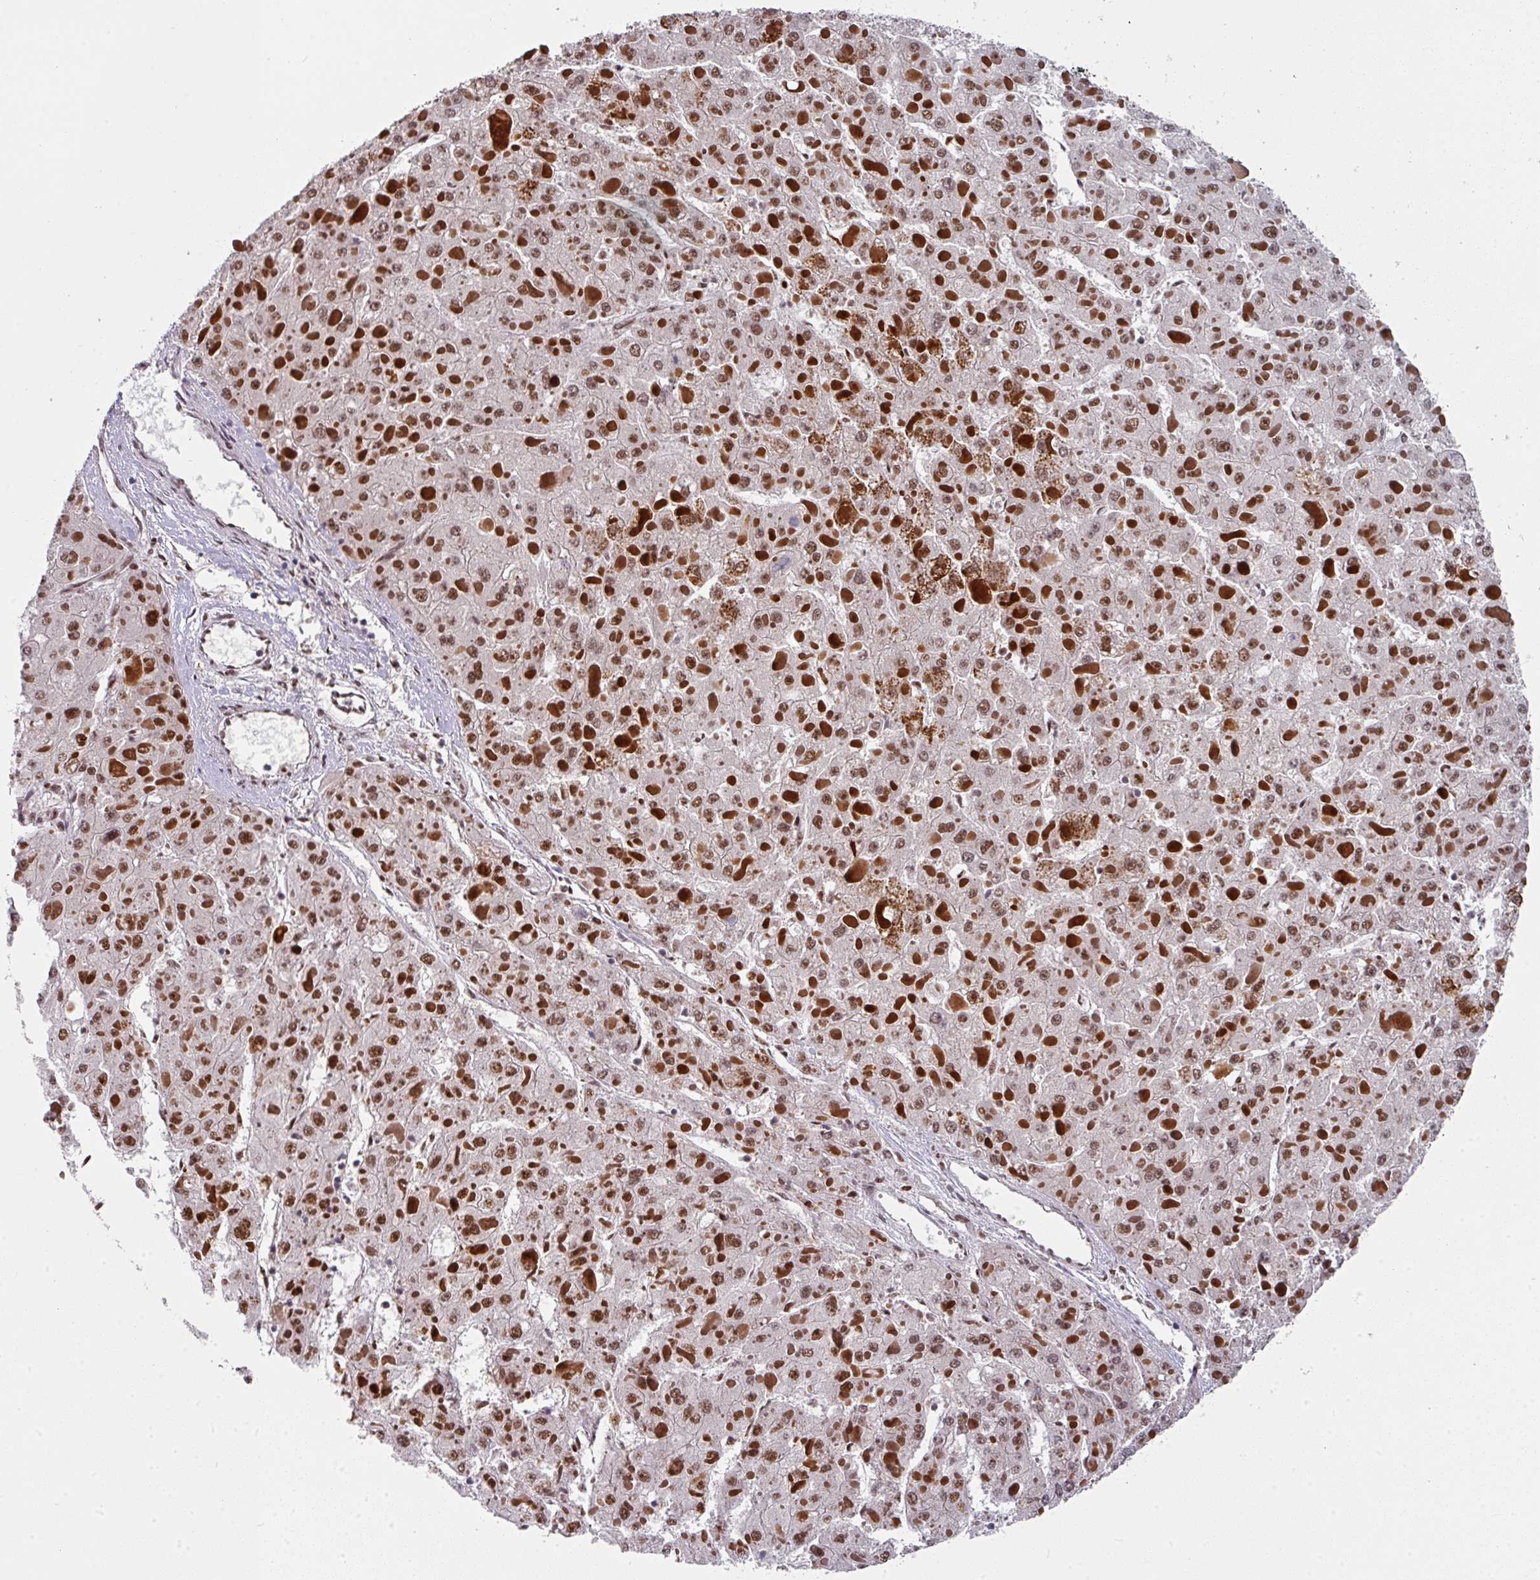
{"staining": {"intensity": "moderate", "quantity": ">75%", "location": "nuclear"}, "tissue": "liver cancer", "cell_type": "Tumor cells", "image_type": "cancer", "snomed": [{"axis": "morphology", "description": "Carcinoma, Hepatocellular, NOS"}, {"axis": "topography", "description": "Liver"}], "caption": "A micrograph of human liver hepatocellular carcinoma stained for a protein displays moderate nuclear brown staining in tumor cells. (brown staining indicates protein expression, while blue staining denotes nuclei).", "gene": "RAD50", "patient": {"sex": "female", "age": 73}}